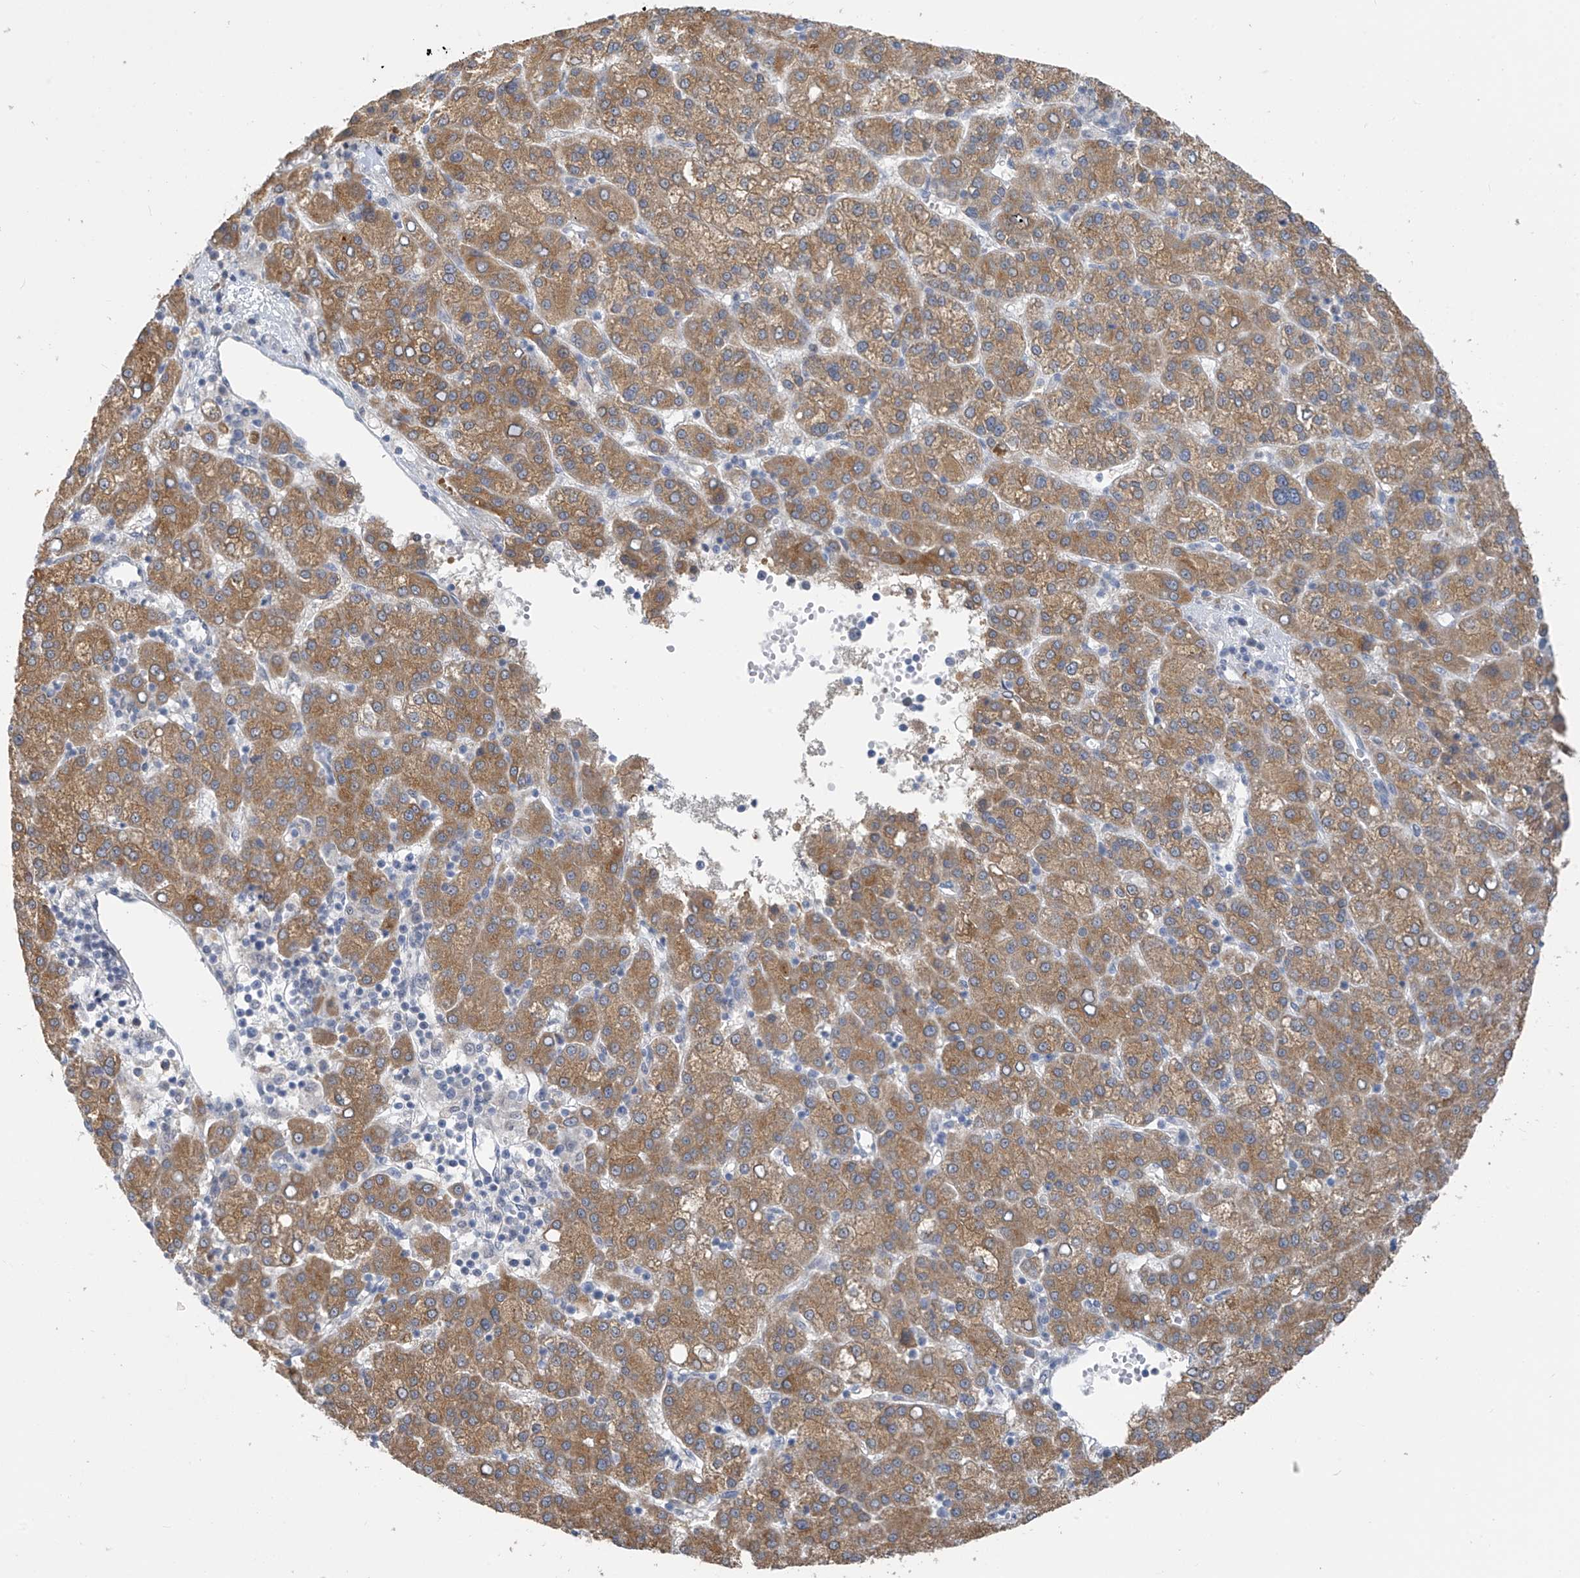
{"staining": {"intensity": "moderate", "quantity": ">75%", "location": "cytoplasmic/membranous"}, "tissue": "liver cancer", "cell_type": "Tumor cells", "image_type": "cancer", "snomed": [{"axis": "morphology", "description": "Carcinoma, Hepatocellular, NOS"}, {"axis": "topography", "description": "Liver"}], "caption": "Liver hepatocellular carcinoma stained with a brown dye exhibits moderate cytoplasmic/membranous positive expression in about >75% of tumor cells.", "gene": "CYP4V2", "patient": {"sex": "female", "age": 58}}